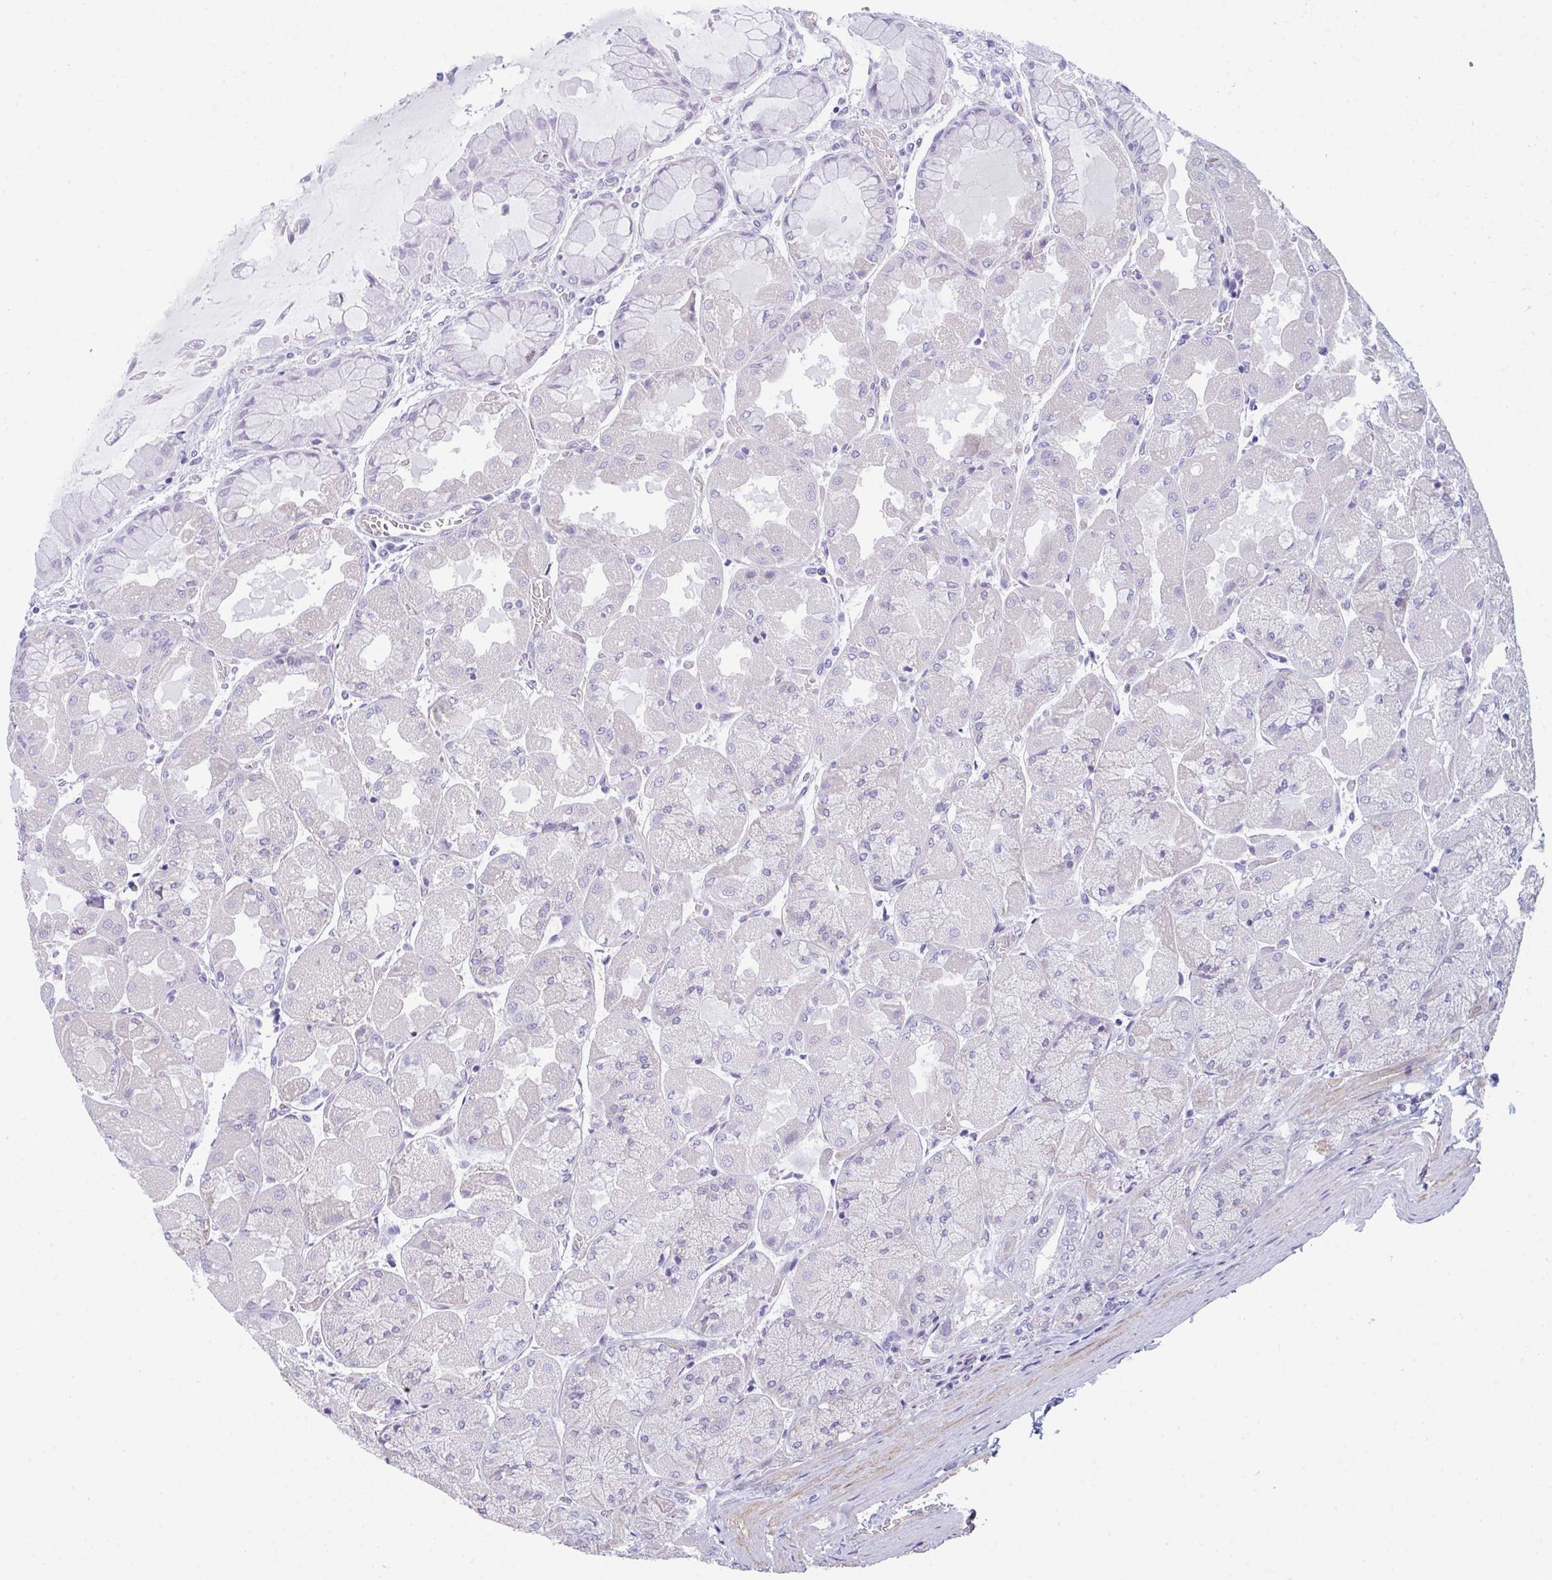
{"staining": {"intensity": "negative", "quantity": "none", "location": "none"}, "tissue": "stomach", "cell_type": "Glandular cells", "image_type": "normal", "snomed": [{"axis": "morphology", "description": "Normal tissue, NOS"}, {"axis": "topography", "description": "Stomach"}], "caption": "This is an immunohistochemistry (IHC) histopathology image of benign human stomach. There is no positivity in glandular cells.", "gene": "SUZ12", "patient": {"sex": "female", "age": 61}}